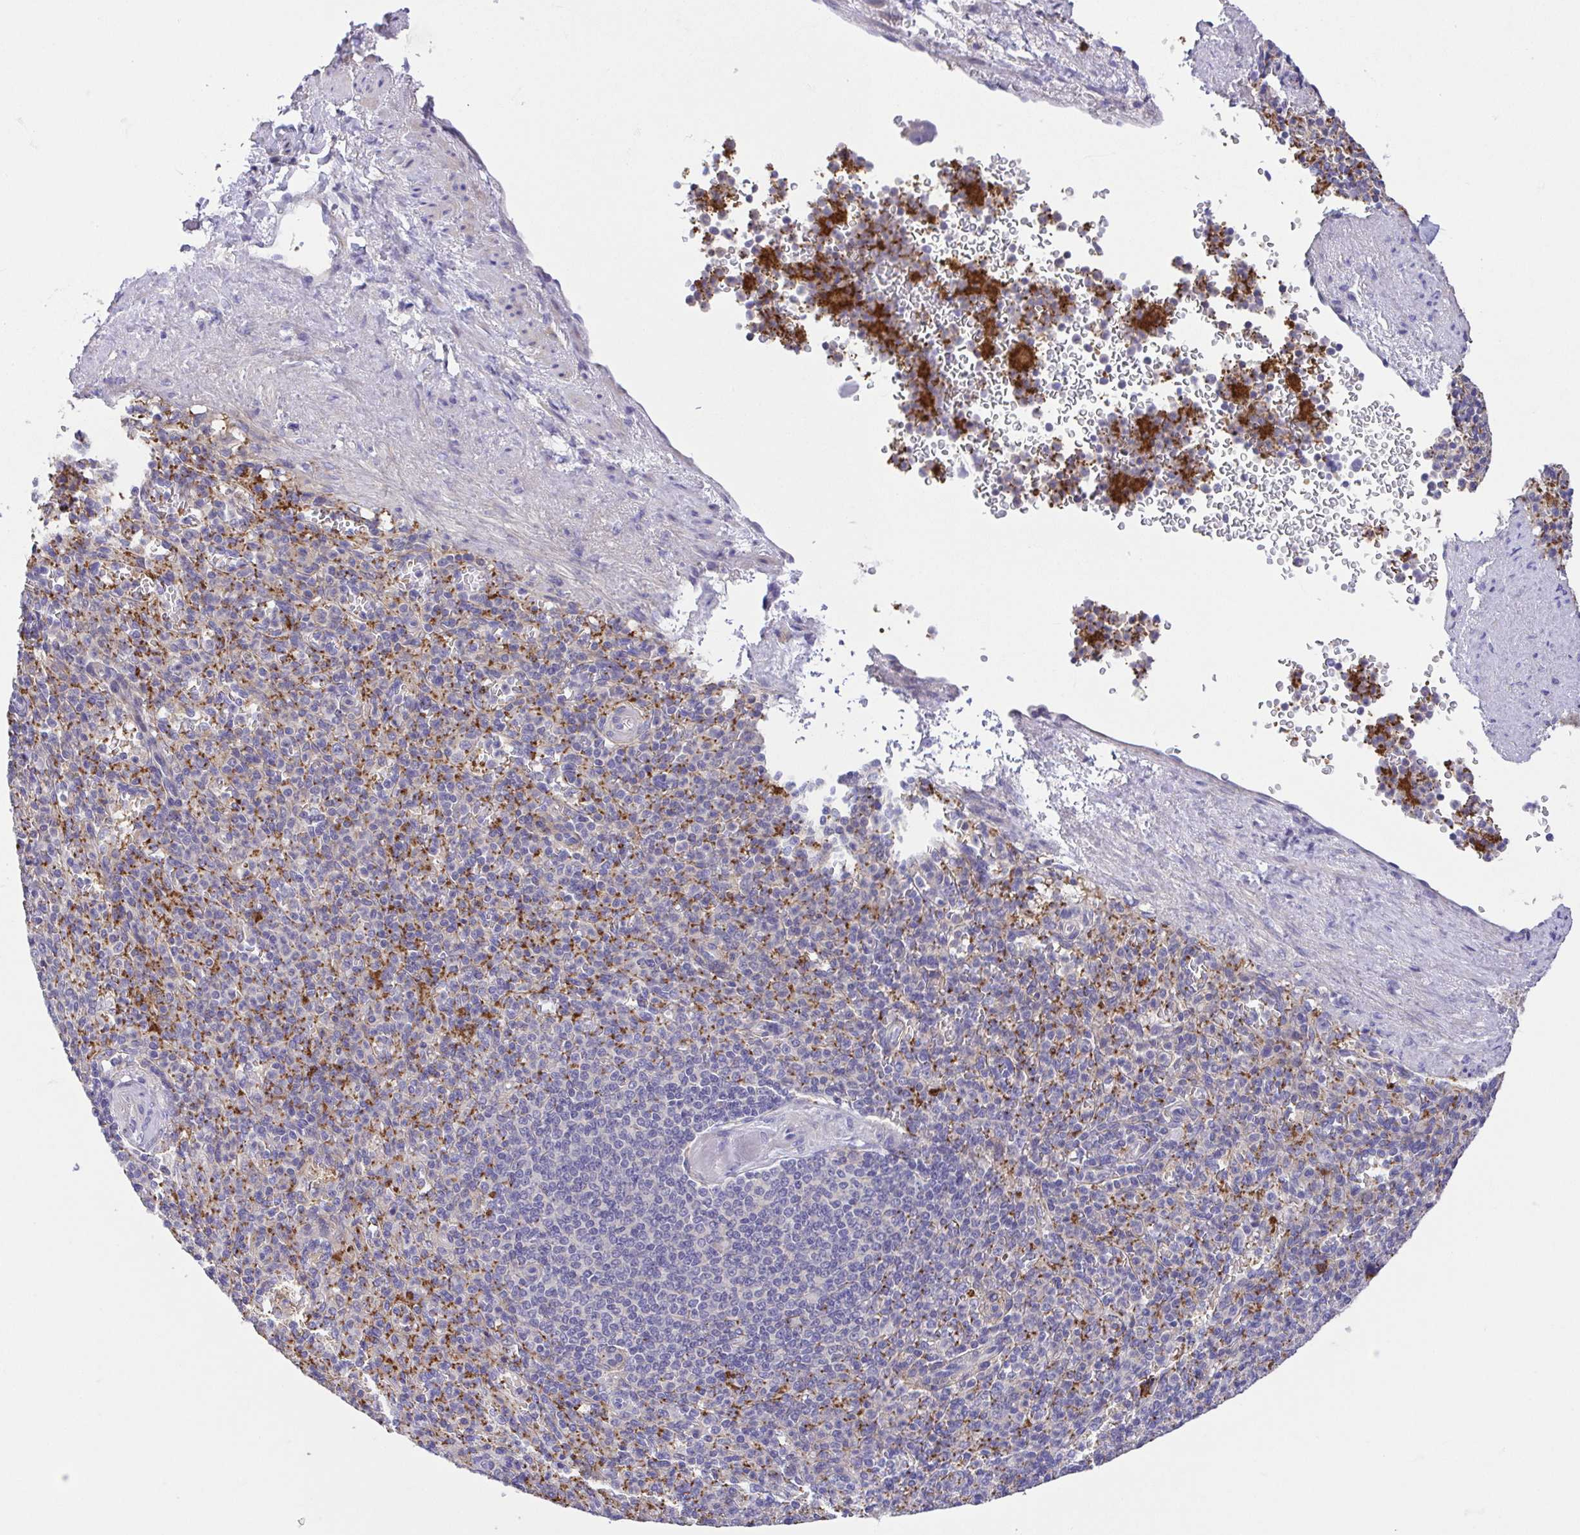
{"staining": {"intensity": "negative", "quantity": "none", "location": "none"}, "tissue": "spleen", "cell_type": "Cells in red pulp", "image_type": "normal", "snomed": [{"axis": "morphology", "description": "Normal tissue, NOS"}, {"axis": "topography", "description": "Spleen"}], "caption": "This is an IHC image of normal spleen. There is no expression in cells in red pulp.", "gene": "PRR14L", "patient": {"sex": "female", "age": 74}}